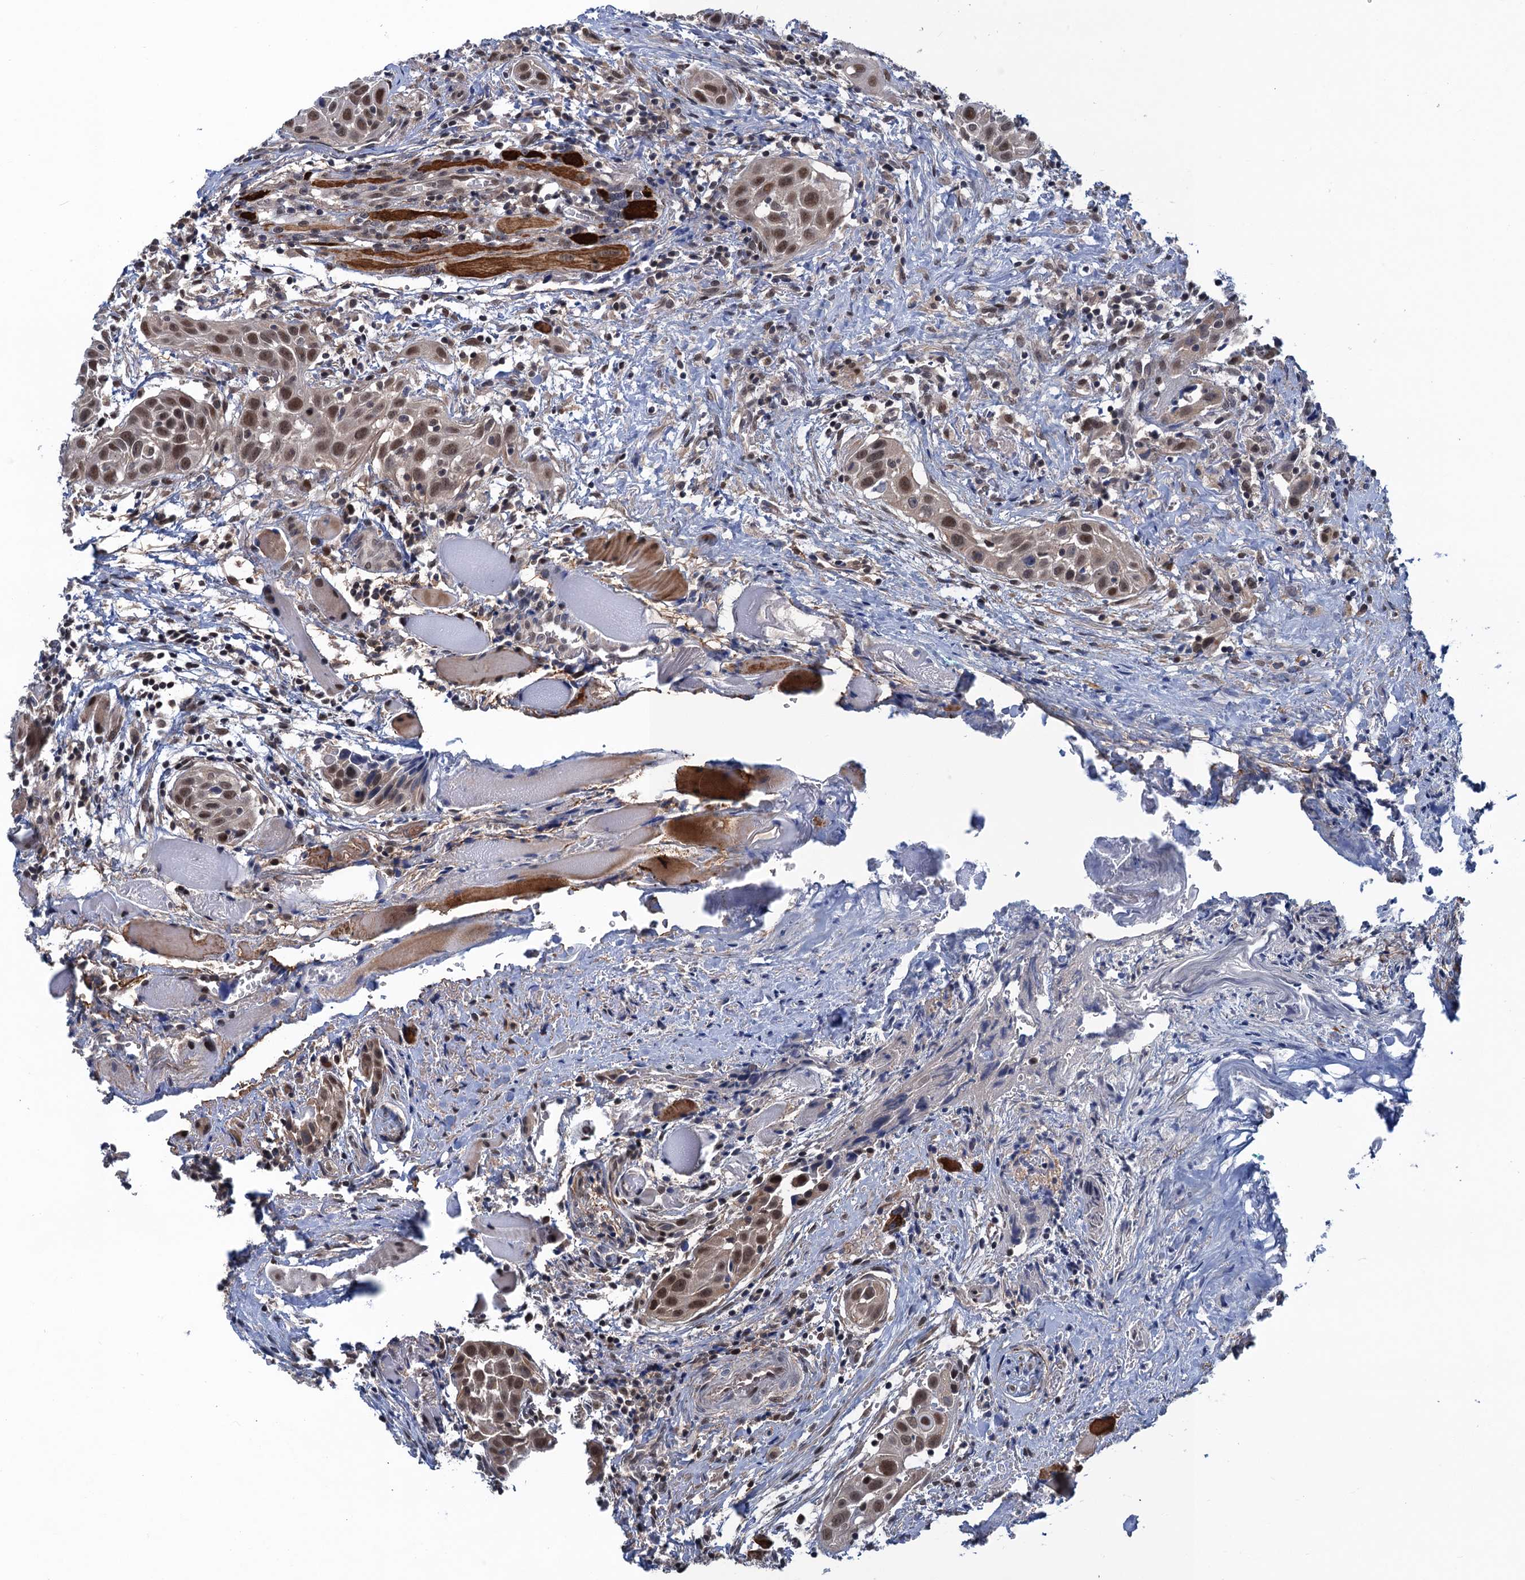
{"staining": {"intensity": "moderate", "quantity": ">75%", "location": "nuclear"}, "tissue": "head and neck cancer", "cell_type": "Tumor cells", "image_type": "cancer", "snomed": [{"axis": "morphology", "description": "Squamous cell carcinoma, NOS"}, {"axis": "topography", "description": "Oral tissue"}, {"axis": "topography", "description": "Head-Neck"}], "caption": "Head and neck cancer stained with IHC demonstrates moderate nuclear staining in approximately >75% of tumor cells. (Stains: DAB in brown, nuclei in blue, Microscopy: brightfield microscopy at high magnification).", "gene": "SAE1", "patient": {"sex": "female", "age": 50}}